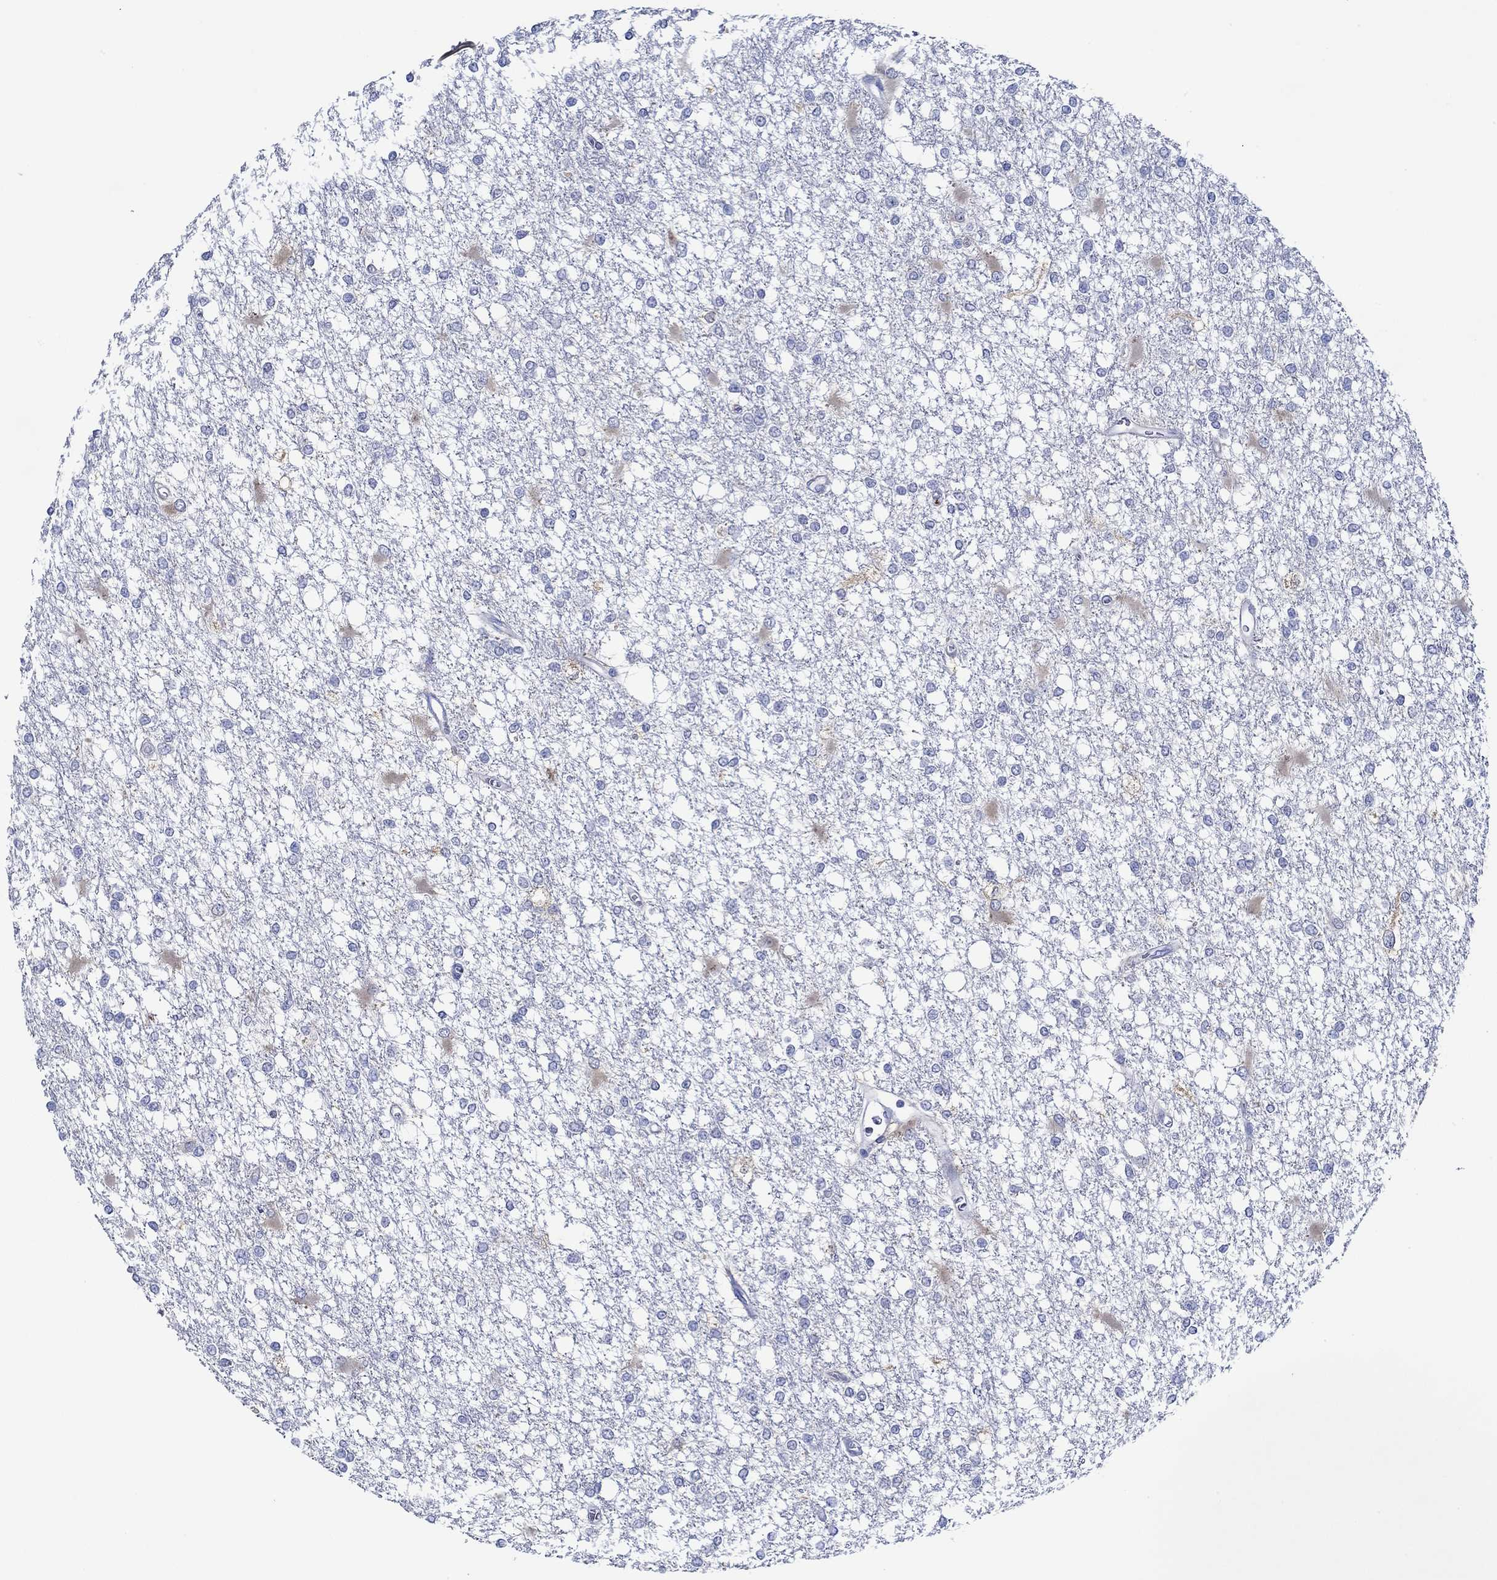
{"staining": {"intensity": "negative", "quantity": "none", "location": "none"}, "tissue": "glioma", "cell_type": "Tumor cells", "image_type": "cancer", "snomed": [{"axis": "morphology", "description": "Glioma, malignant, High grade"}, {"axis": "topography", "description": "Cerebral cortex"}], "caption": "Micrograph shows no significant protein positivity in tumor cells of malignant glioma (high-grade).", "gene": "SLC27A3", "patient": {"sex": "male", "age": 79}}